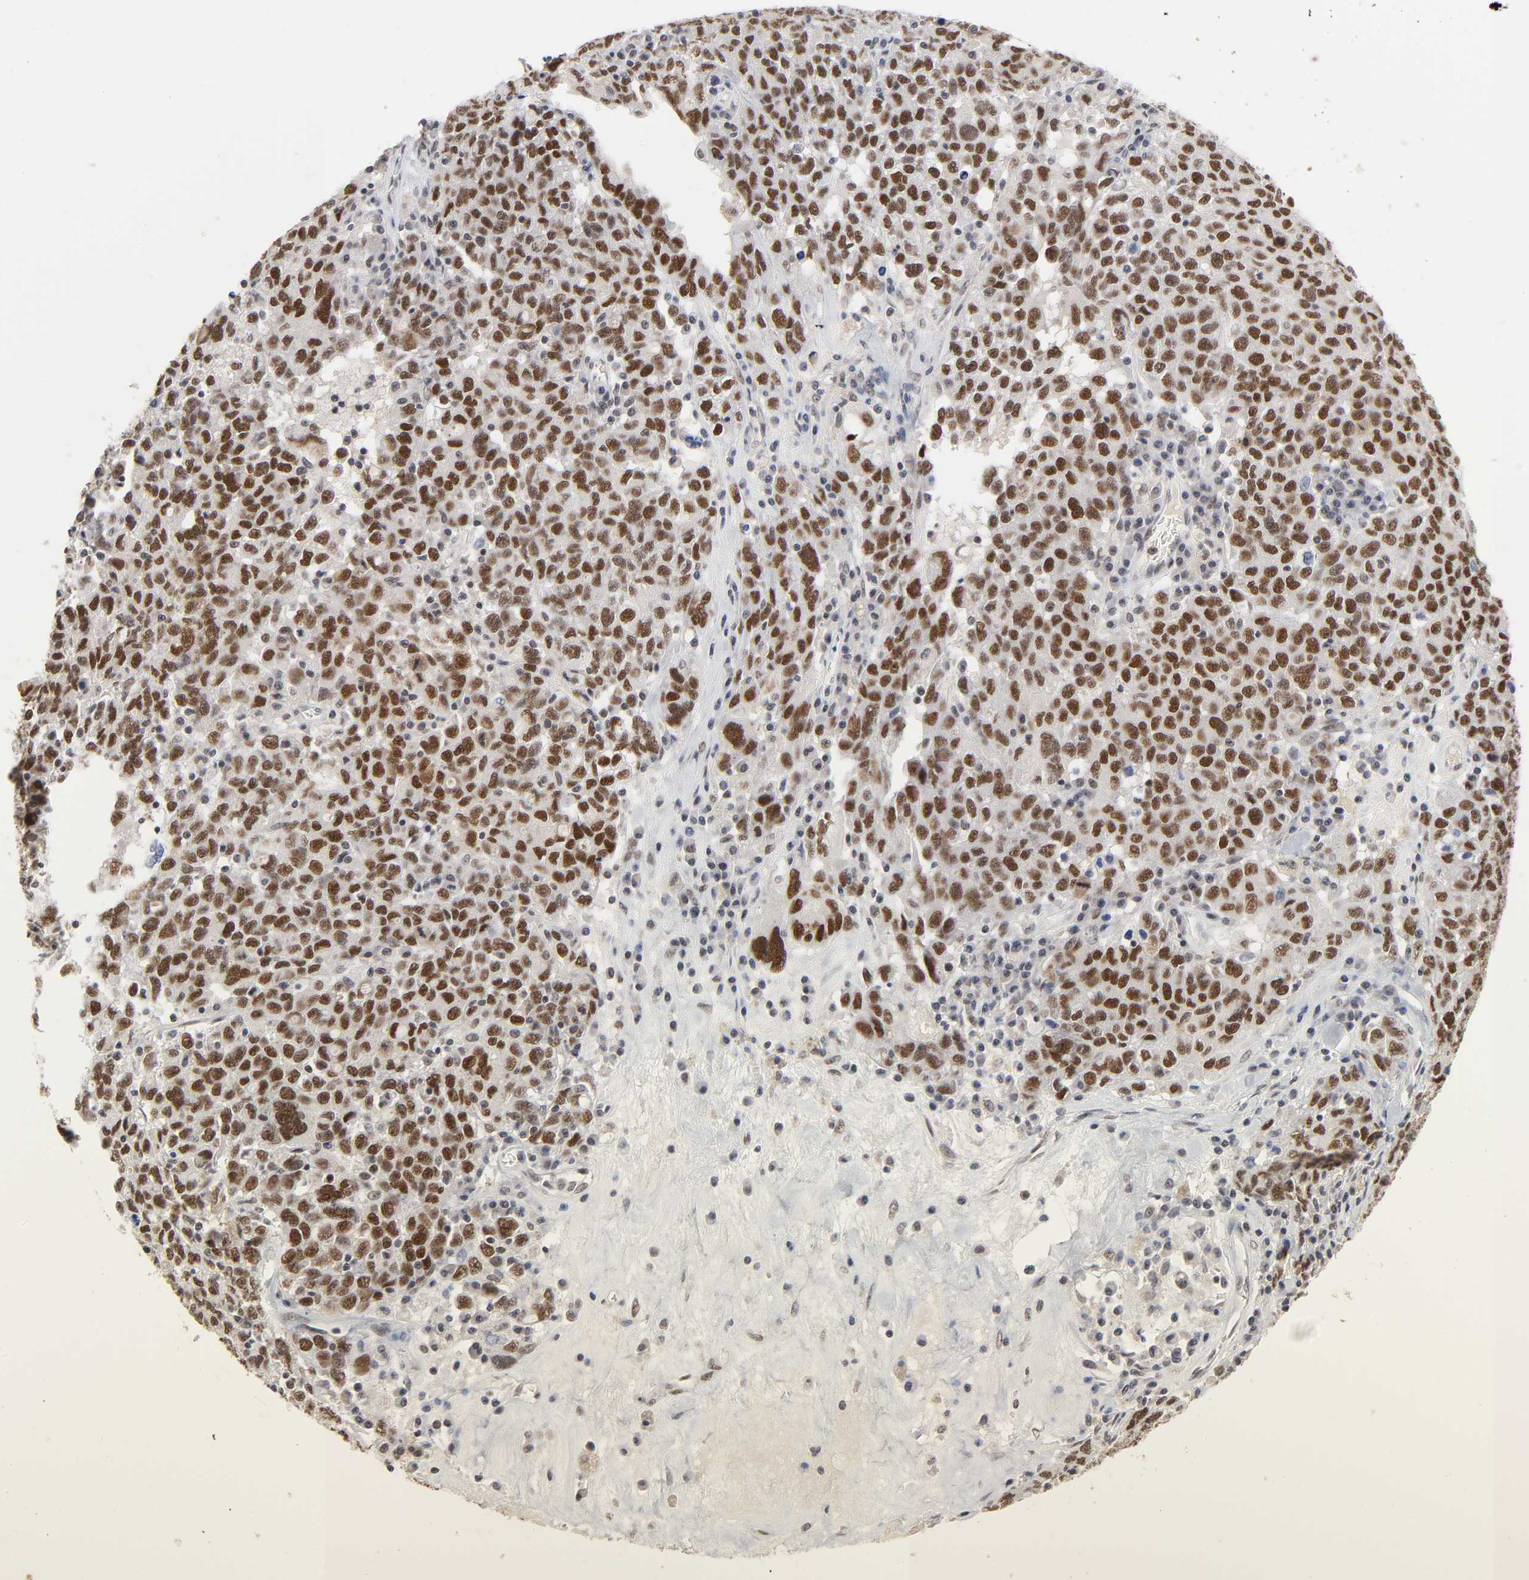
{"staining": {"intensity": "strong", "quantity": ">75%", "location": "nuclear"}, "tissue": "ovarian cancer", "cell_type": "Tumor cells", "image_type": "cancer", "snomed": [{"axis": "morphology", "description": "Carcinoma, endometroid"}, {"axis": "topography", "description": "Ovary"}], "caption": "The immunohistochemical stain labels strong nuclear positivity in tumor cells of ovarian endometroid carcinoma tissue.", "gene": "TRIM33", "patient": {"sex": "female", "age": 62}}